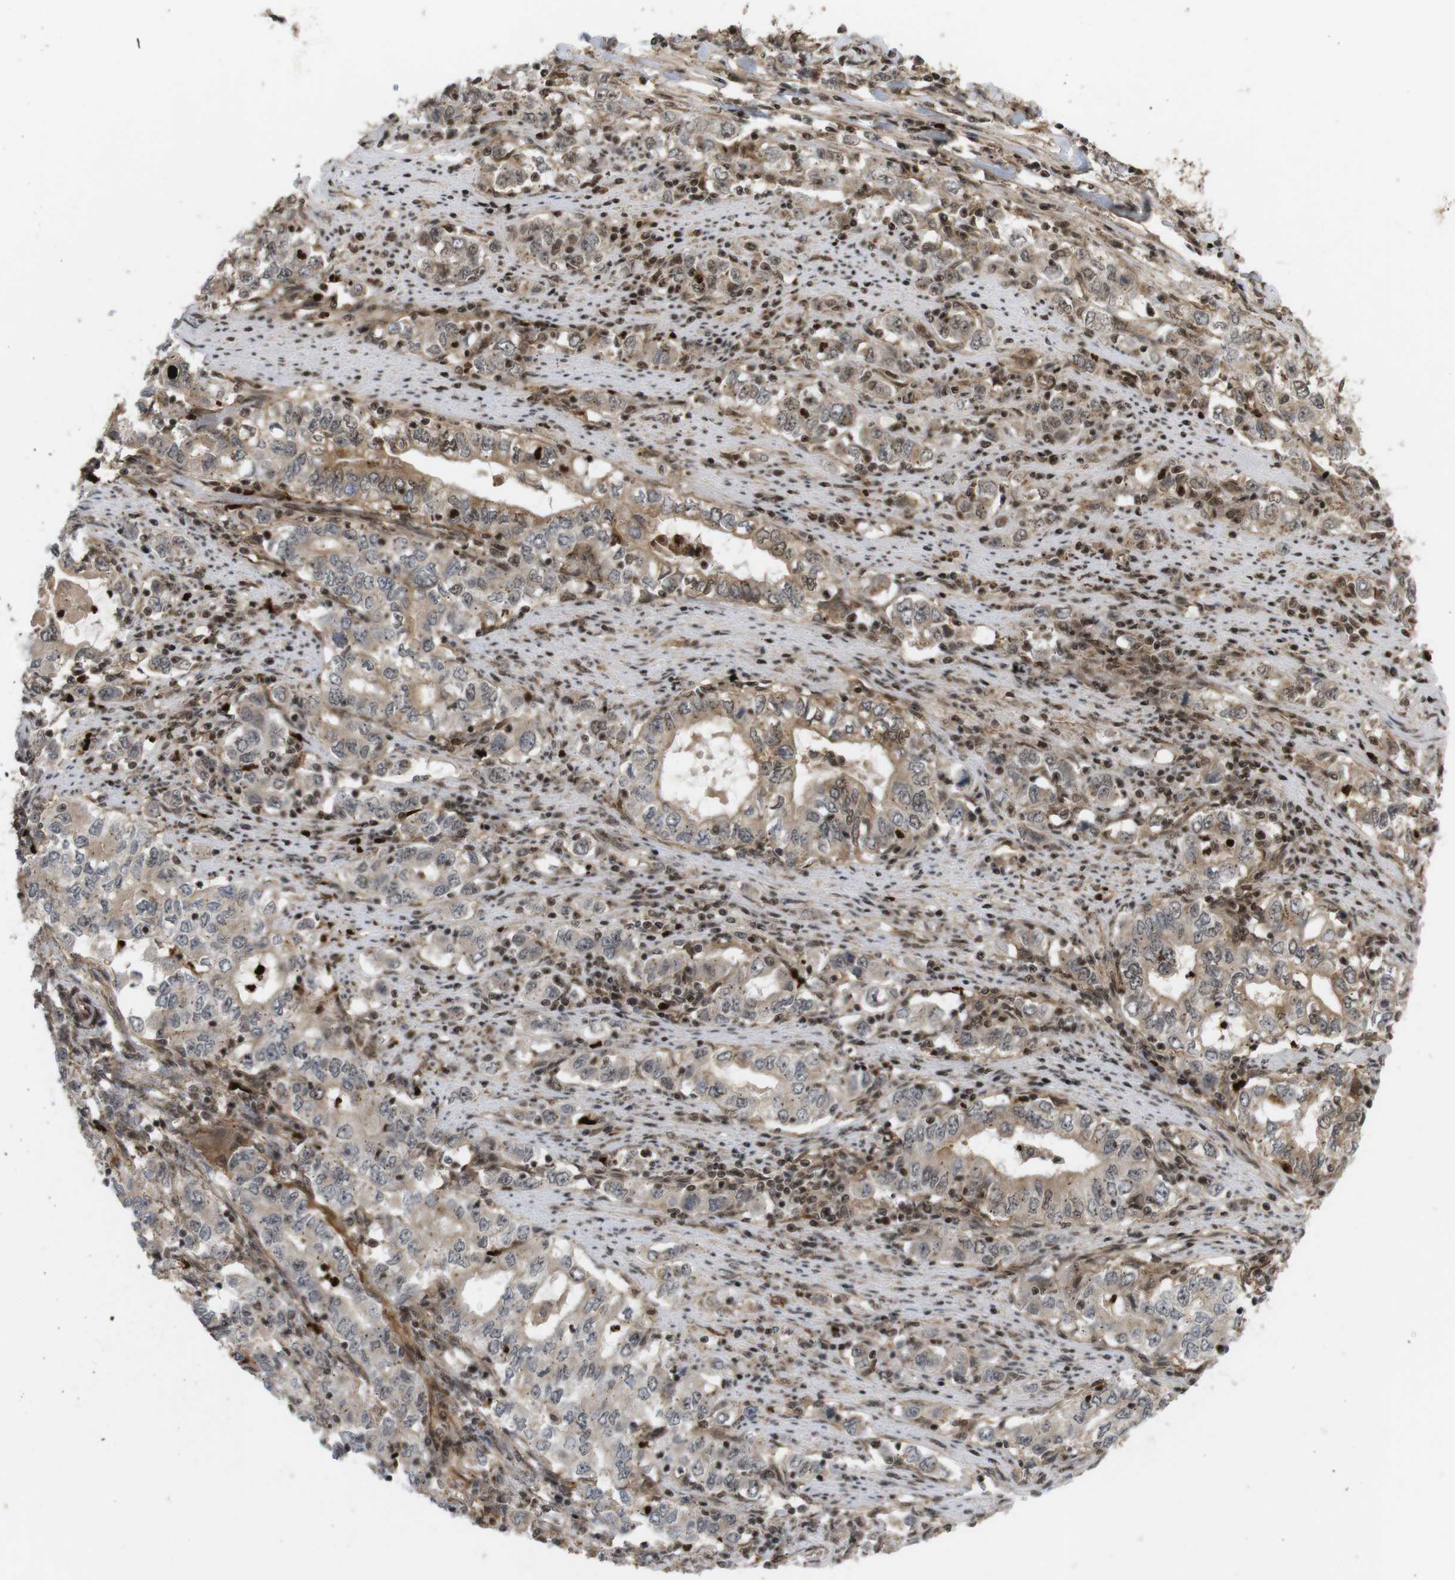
{"staining": {"intensity": "moderate", "quantity": "25%-75%", "location": "cytoplasmic/membranous,nuclear"}, "tissue": "stomach cancer", "cell_type": "Tumor cells", "image_type": "cancer", "snomed": [{"axis": "morphology", "description": "Adenocarcinoma, NOS"}, {"axis": "topography", "description": "Stomach, lower"}], "caption": "The immunohistochemical stain highlights moderate cytoplasmic/membranous and nuclear expression in tumor cells of stomach adenocarcinoma tissue. Using DAB (3,3'-diaminobenzidine) (brown) and hematoxylin (blue) stains, captured at high magnification using brightfield microscopy.", "gene": "SP2", "patient": {"sex": "female", "age": 72}}